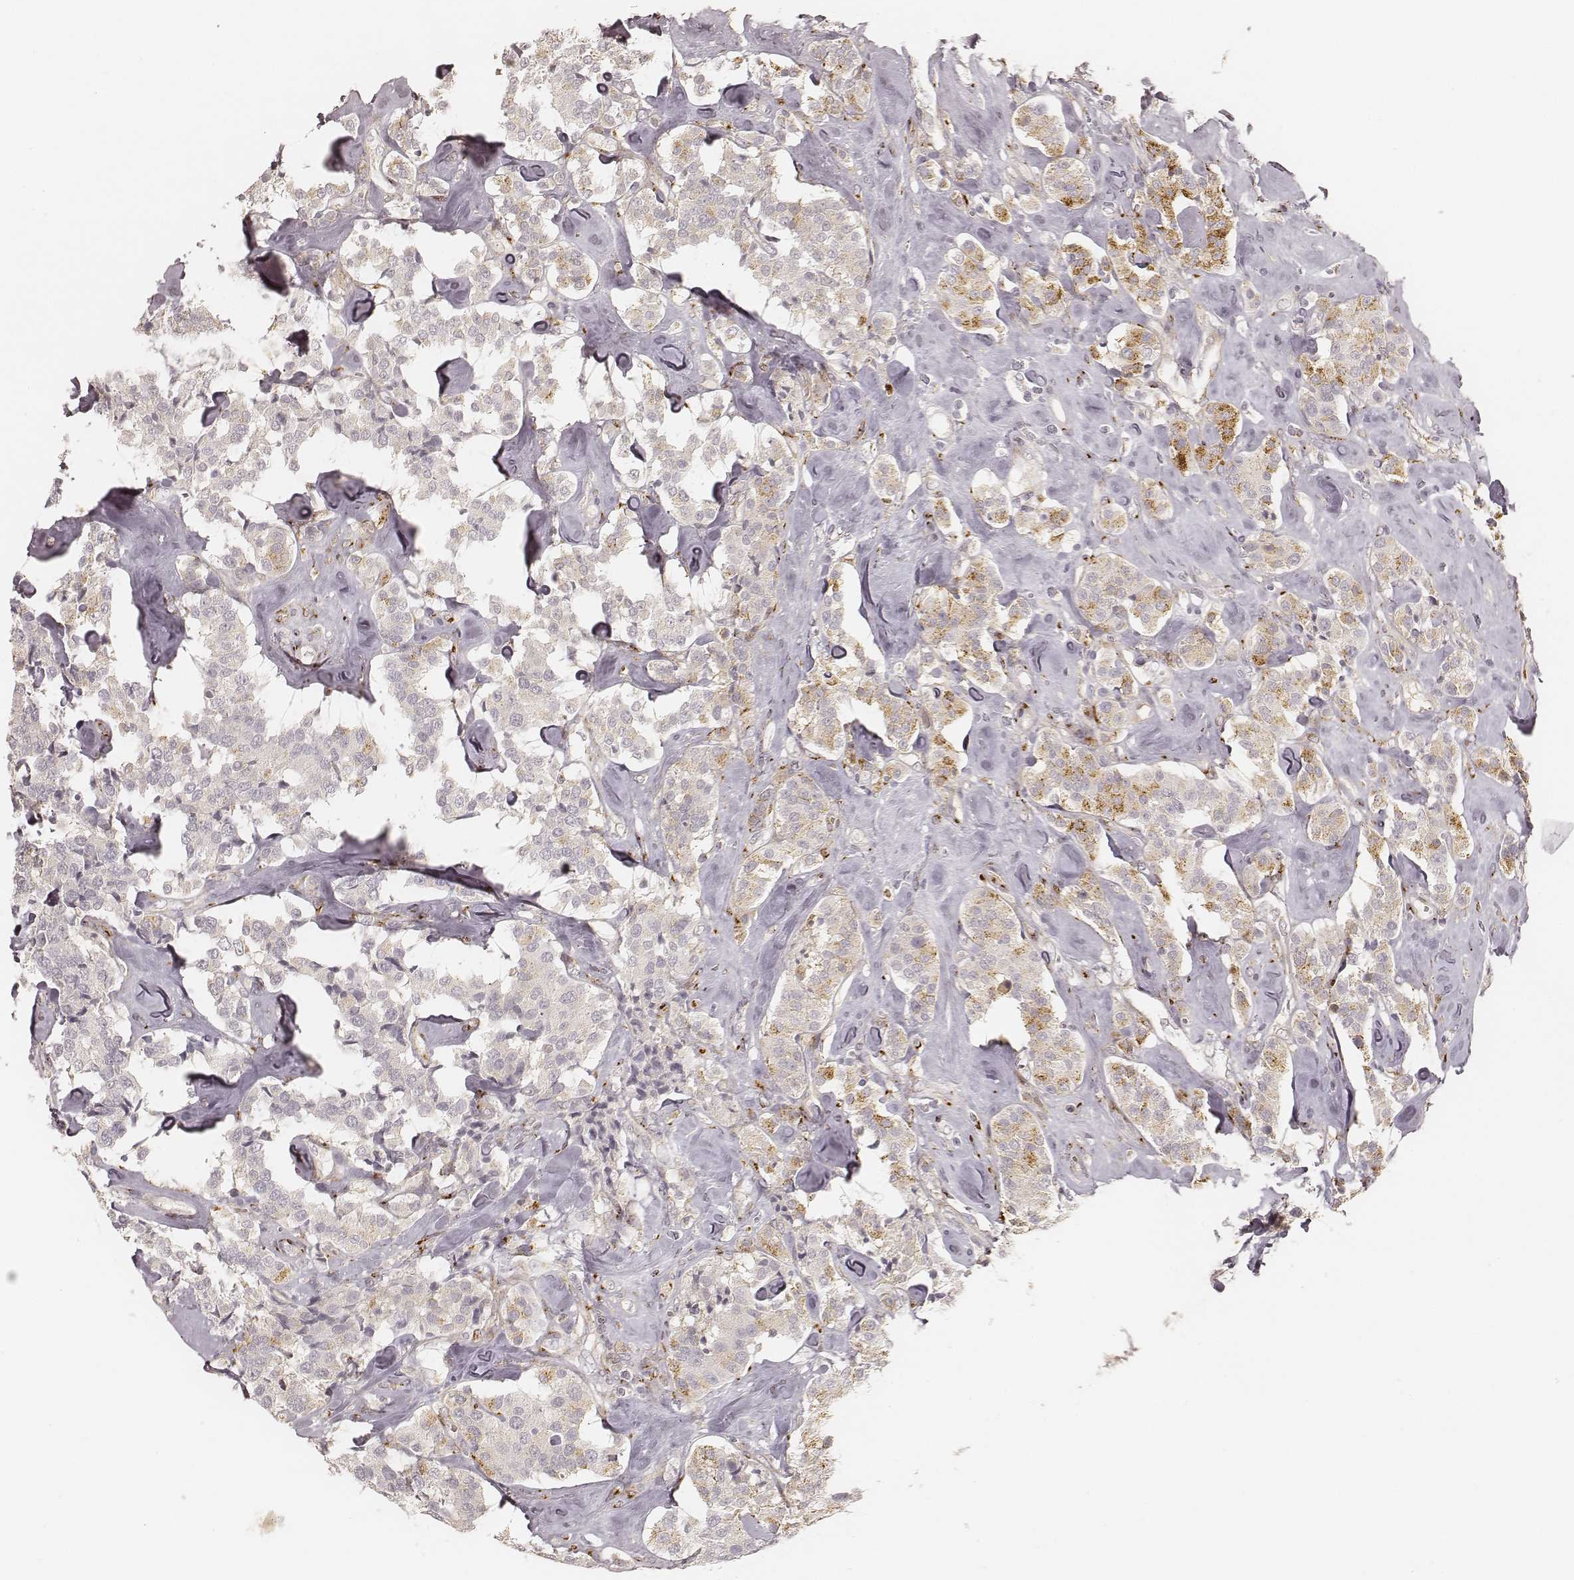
{"staining": {"intensity": "moderate", "quantity": "<25%", "location": "cytoplasmic/membranous"}, "tissue": "carcinoid", "cell_type": "Tumor cells", "image_type": "cancer", "snomed": [{"axis": "morphology", "description": "Carcinoid, malignant, NOS"}, {"axis": "topography", "description": "Pancreas"}], "caption": "The photomicrograph demonstrates a brown stain indicating the presence of a protein in the cytoplasmic/membranous of tumor cells in carcinoid.", "gene": "GORASP2", "patient": {"sex": "male", "age": 41}}